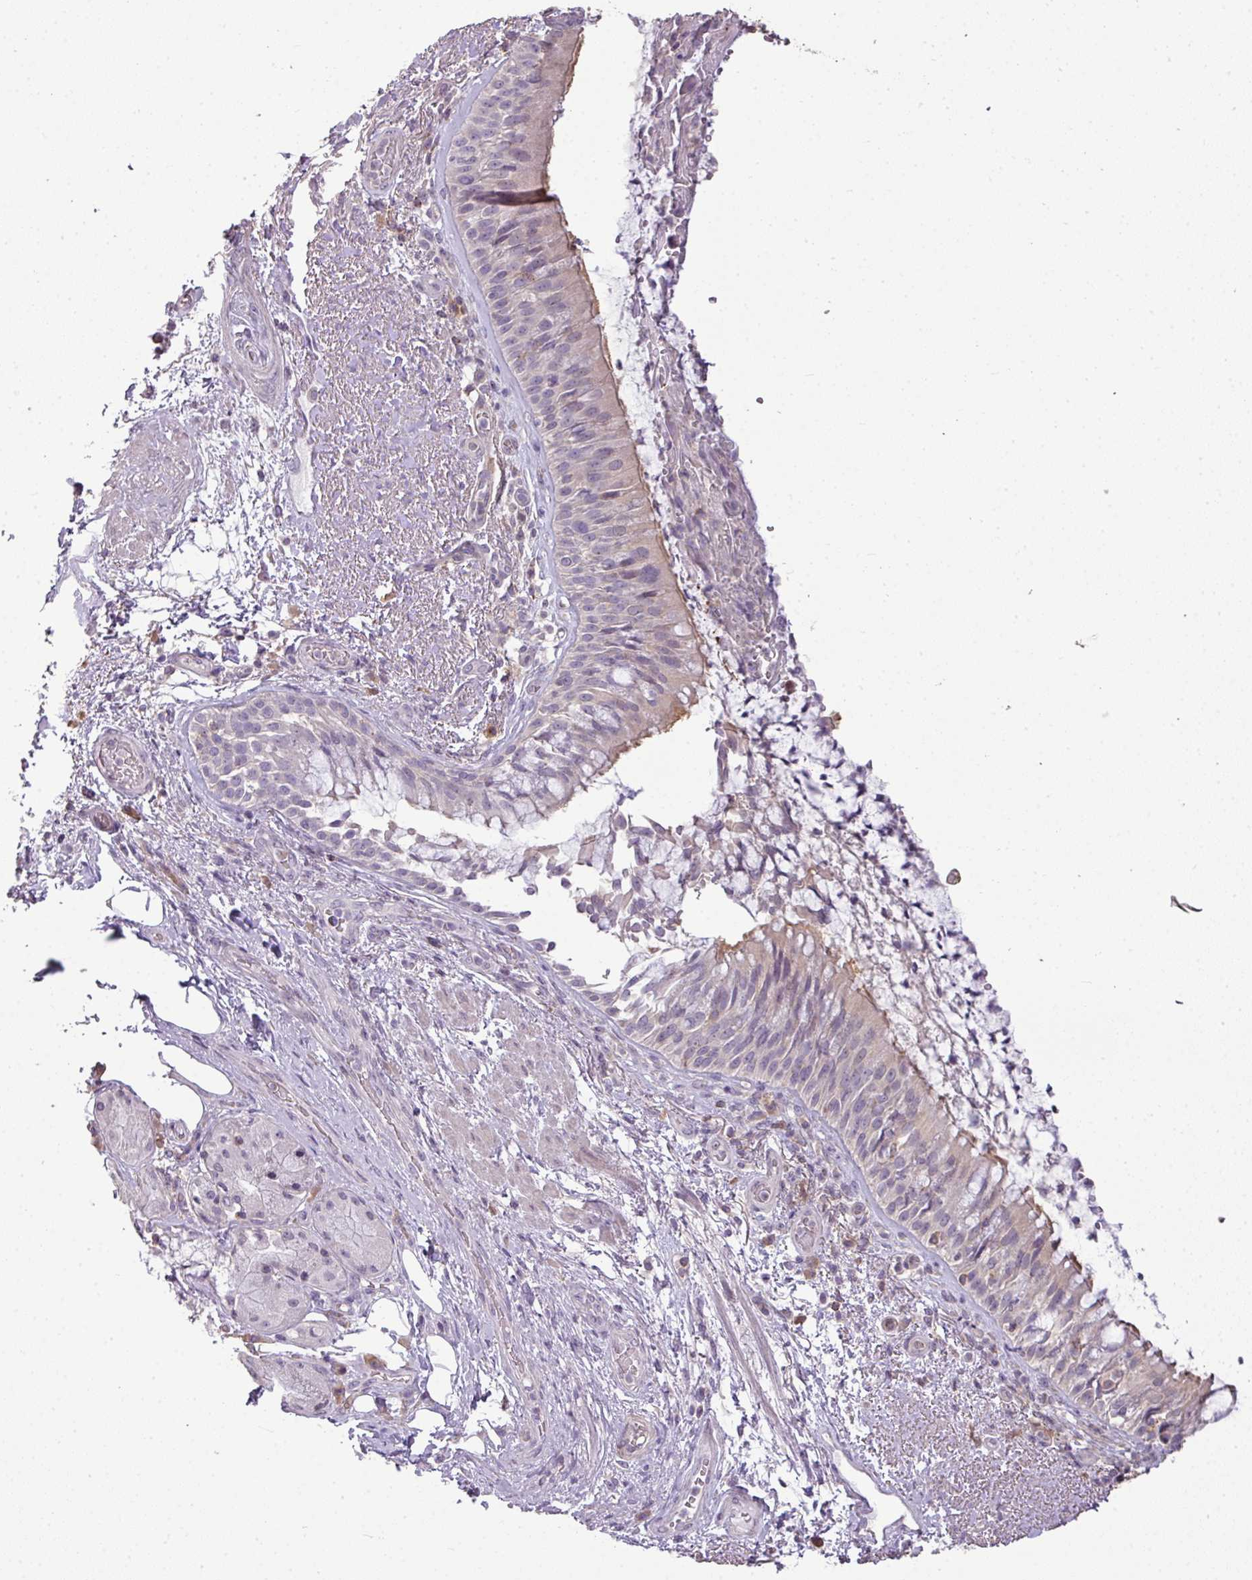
{"staining": {"intensity": "weak", "quantity": "25%-75%", "location": "cytoplasmic/membranous"}, "tissue": "bronchus", "cell_type": "Respiratory epithelial cells", "image_type": "normal", "snomed": [{"axis": "morphology", "description": "Normal tissue, NOS"}, {"axis": "topography", "description": "Cartilage tissue"}, {"axis": "topography", "description": "Bronchus"}], "caption": "High-magnification brightfield microscopy of normal bronchus stained with DAB (3,3'-diaminobenzidine) (brown) and counterstained with hematoxylin (blue). respiratory epithelial cells exhibit weak cytoplasmic/membranous positivity is identified in about25%-75% of cells.", "gene": "LY9", "patient": {"sex": "male", "age": 63}}